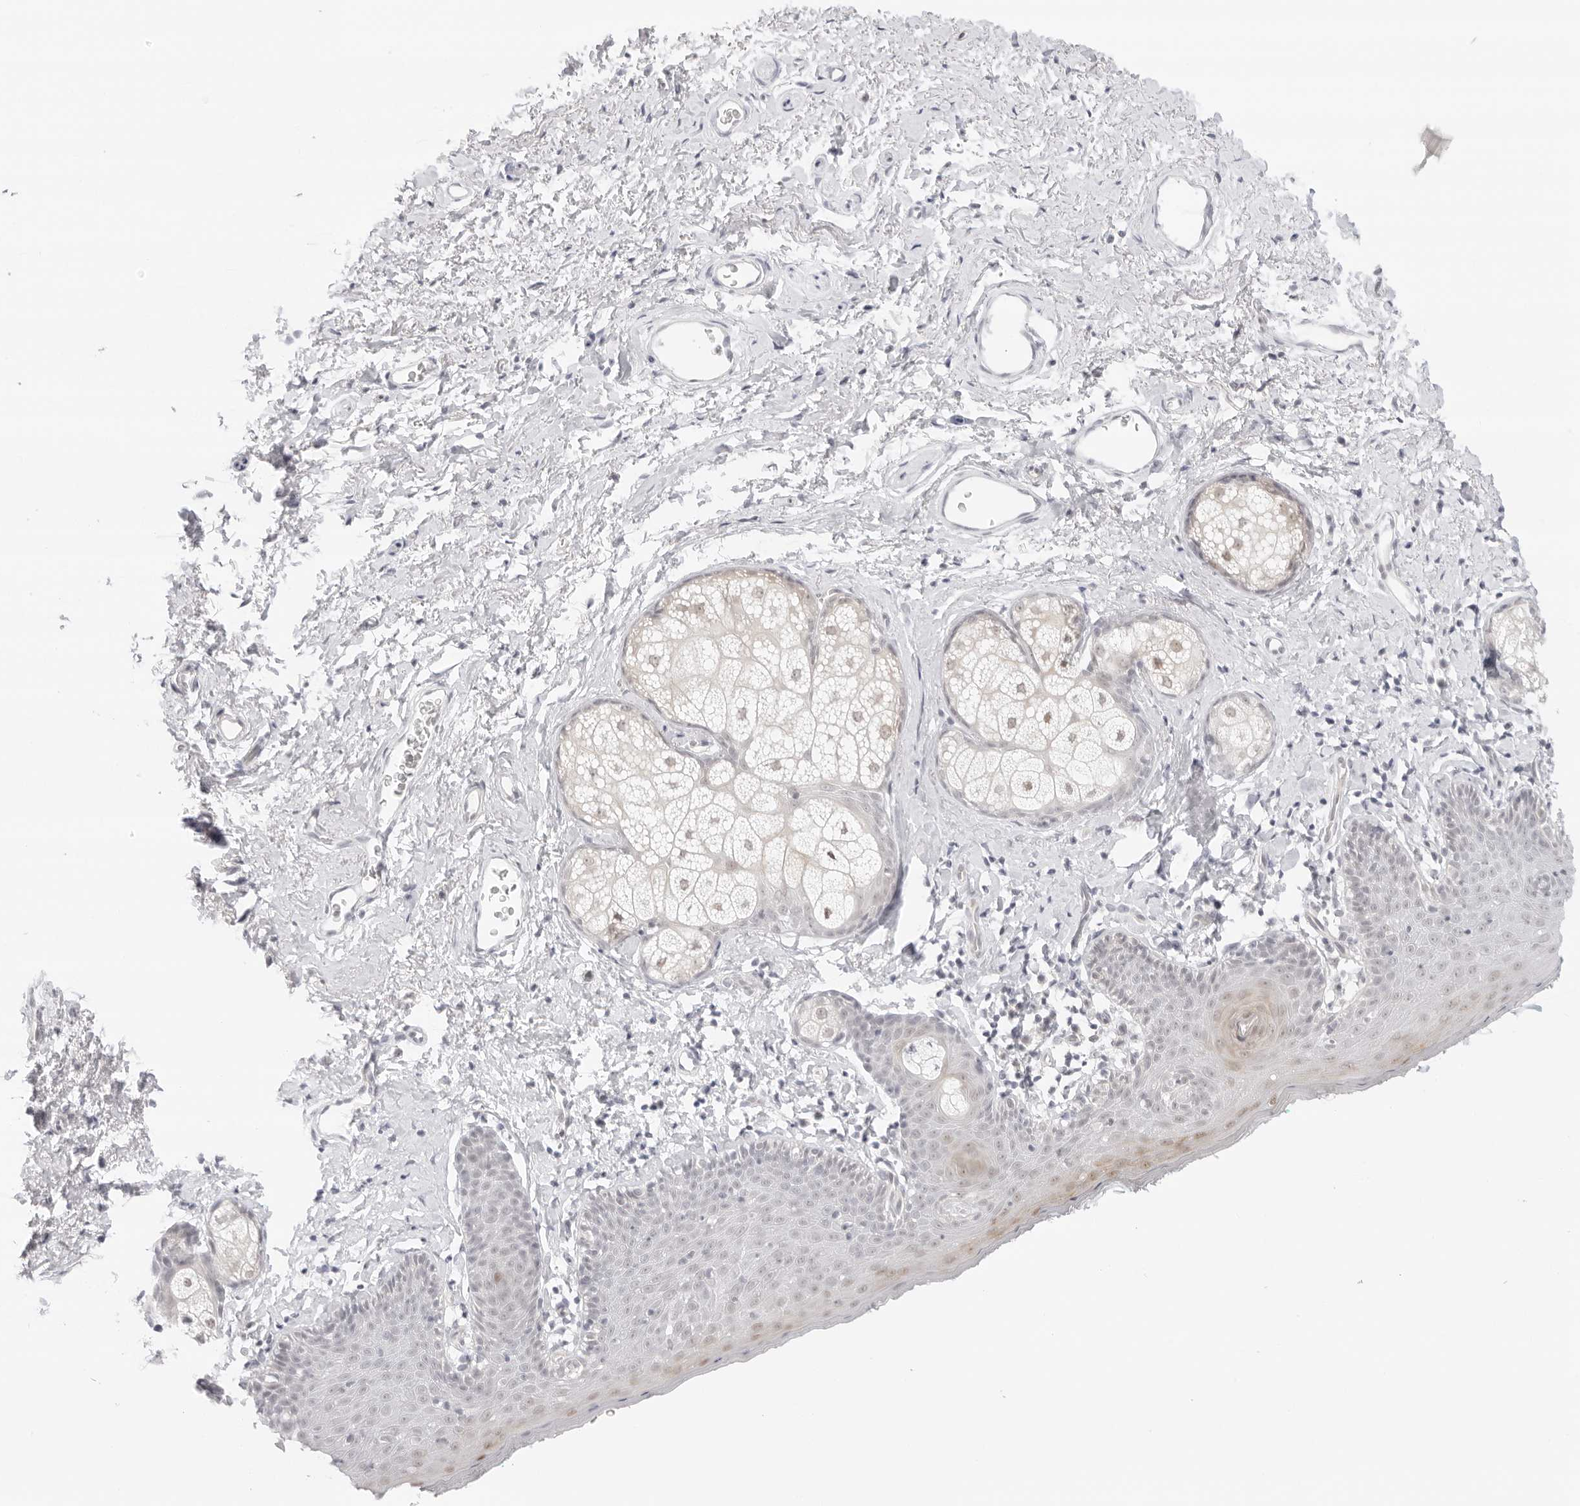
{"staining": {"intensity": "moderate", "quantity": "<25%", "location": "cytoplasmic/membranous"}, "tissue": "skin", "cell_type": "Epidermal cells", "image_type": "normal", "snomed": [{"axis": "morphology", "description": "Normal tissue, NOS"}, {"axis": "topography", "description": "Vulva"}], "caption": "Epidermal cells display low levels of moderate cytoplasmic/membranous positivity in approximately <25% of cells in normal human skin. (Brightfield microscopy of DAB IHC at high magnification).", "gene": "MED18", "patient": {"sex": "female", "age": 66}}